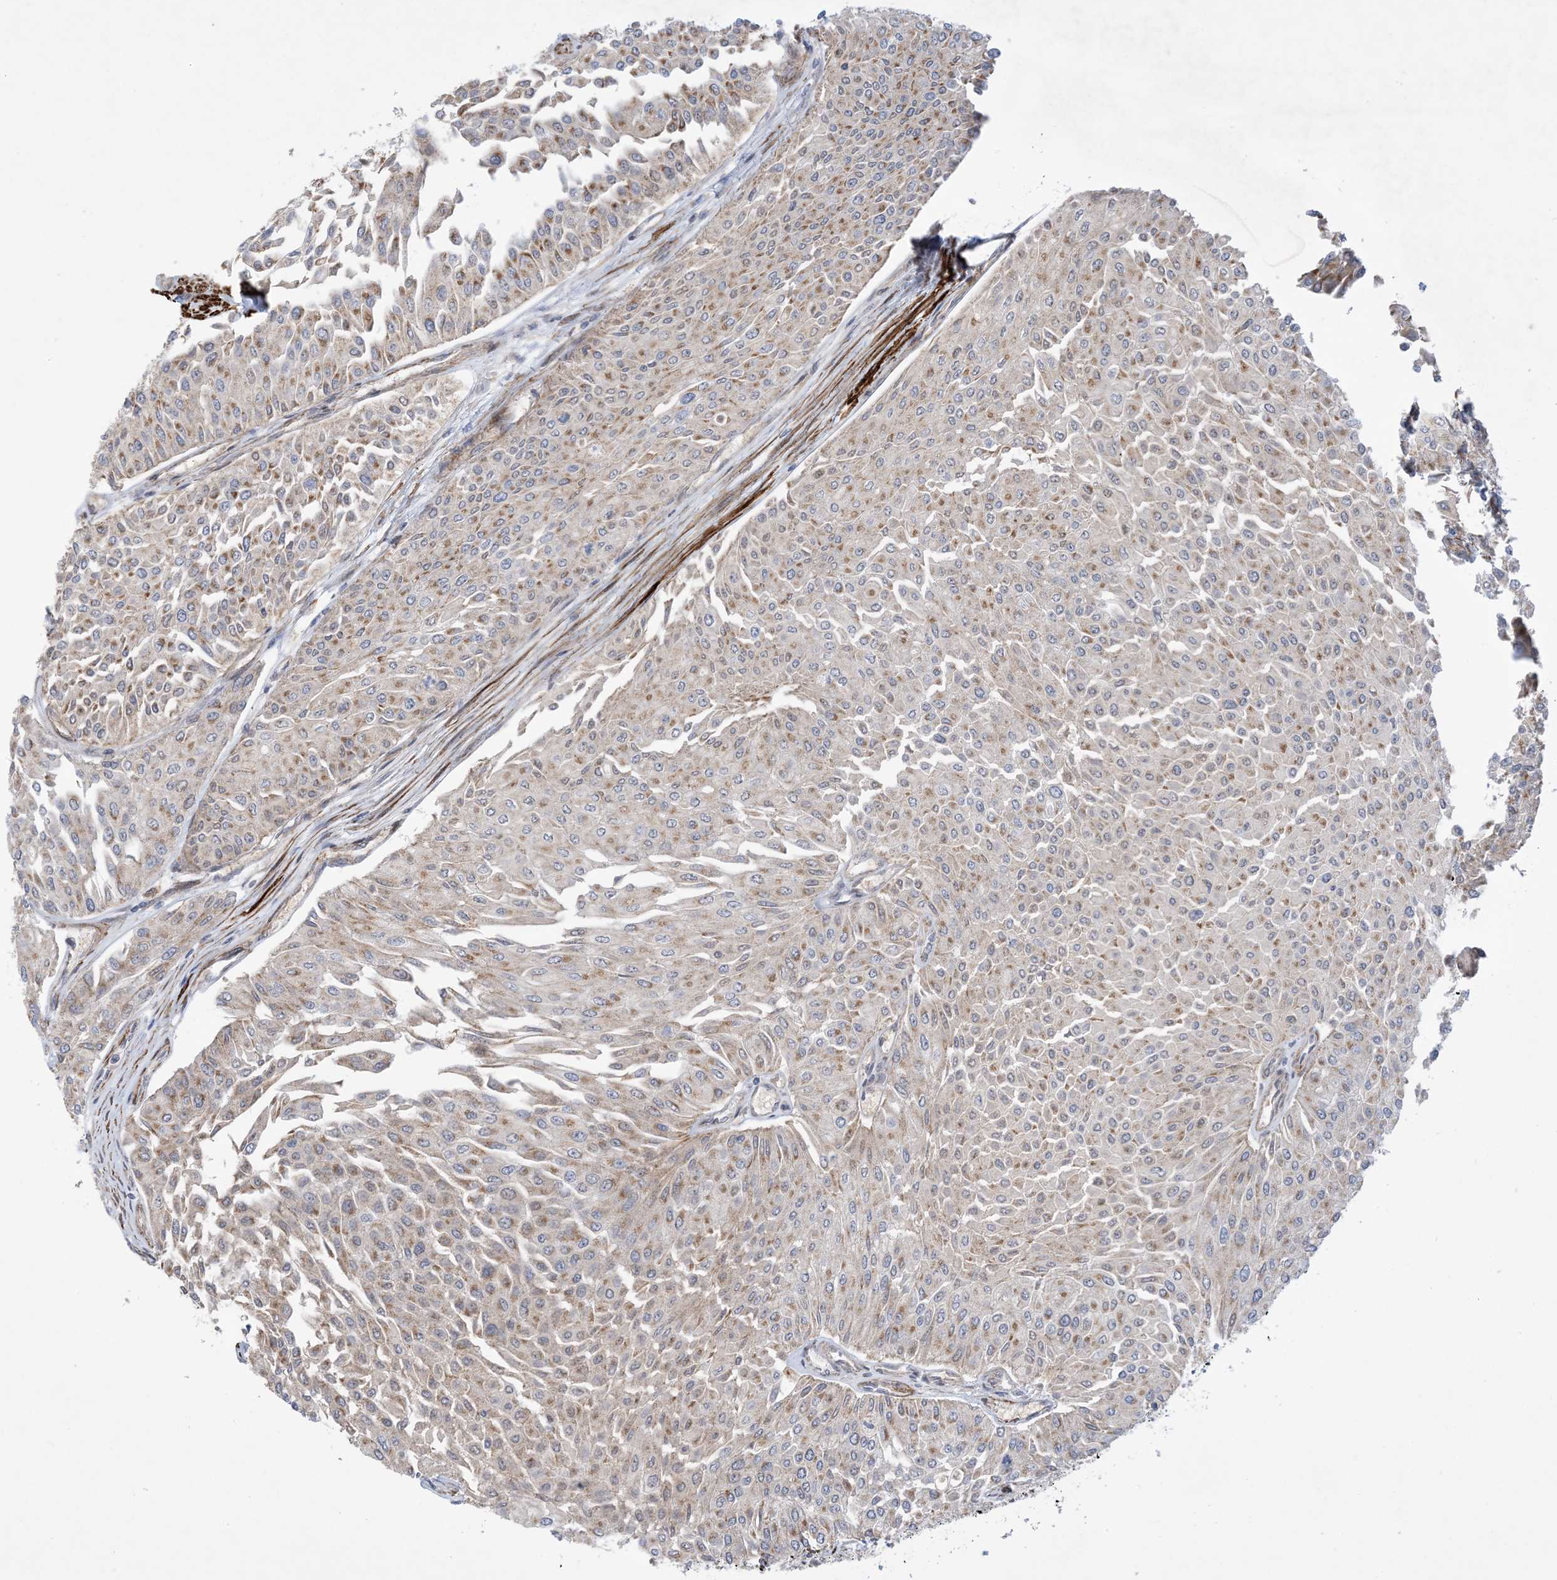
{"staining": {"intensity": "moderate", "quantity": "25%-75%", "location": "cytoplasmic/membranous"}, "tissue": "urothelial cancer", "cell_type": "Tumor cells", "image_type": "cancer", "snomed": [{"axis": "morphology", "description": "Urothelial carcinoma, Low grade"}, {"axis": "topography", "description": "Urinary bladder"}], "caption": "Immunohistochemical staining of human urothelial cancer shows medium levels of moderate cytoplasmic/membranous expression in about 25%-75% of tumor cells.", "gene": "ZNF8", "patient": {"sex": "male", "age": 67}}